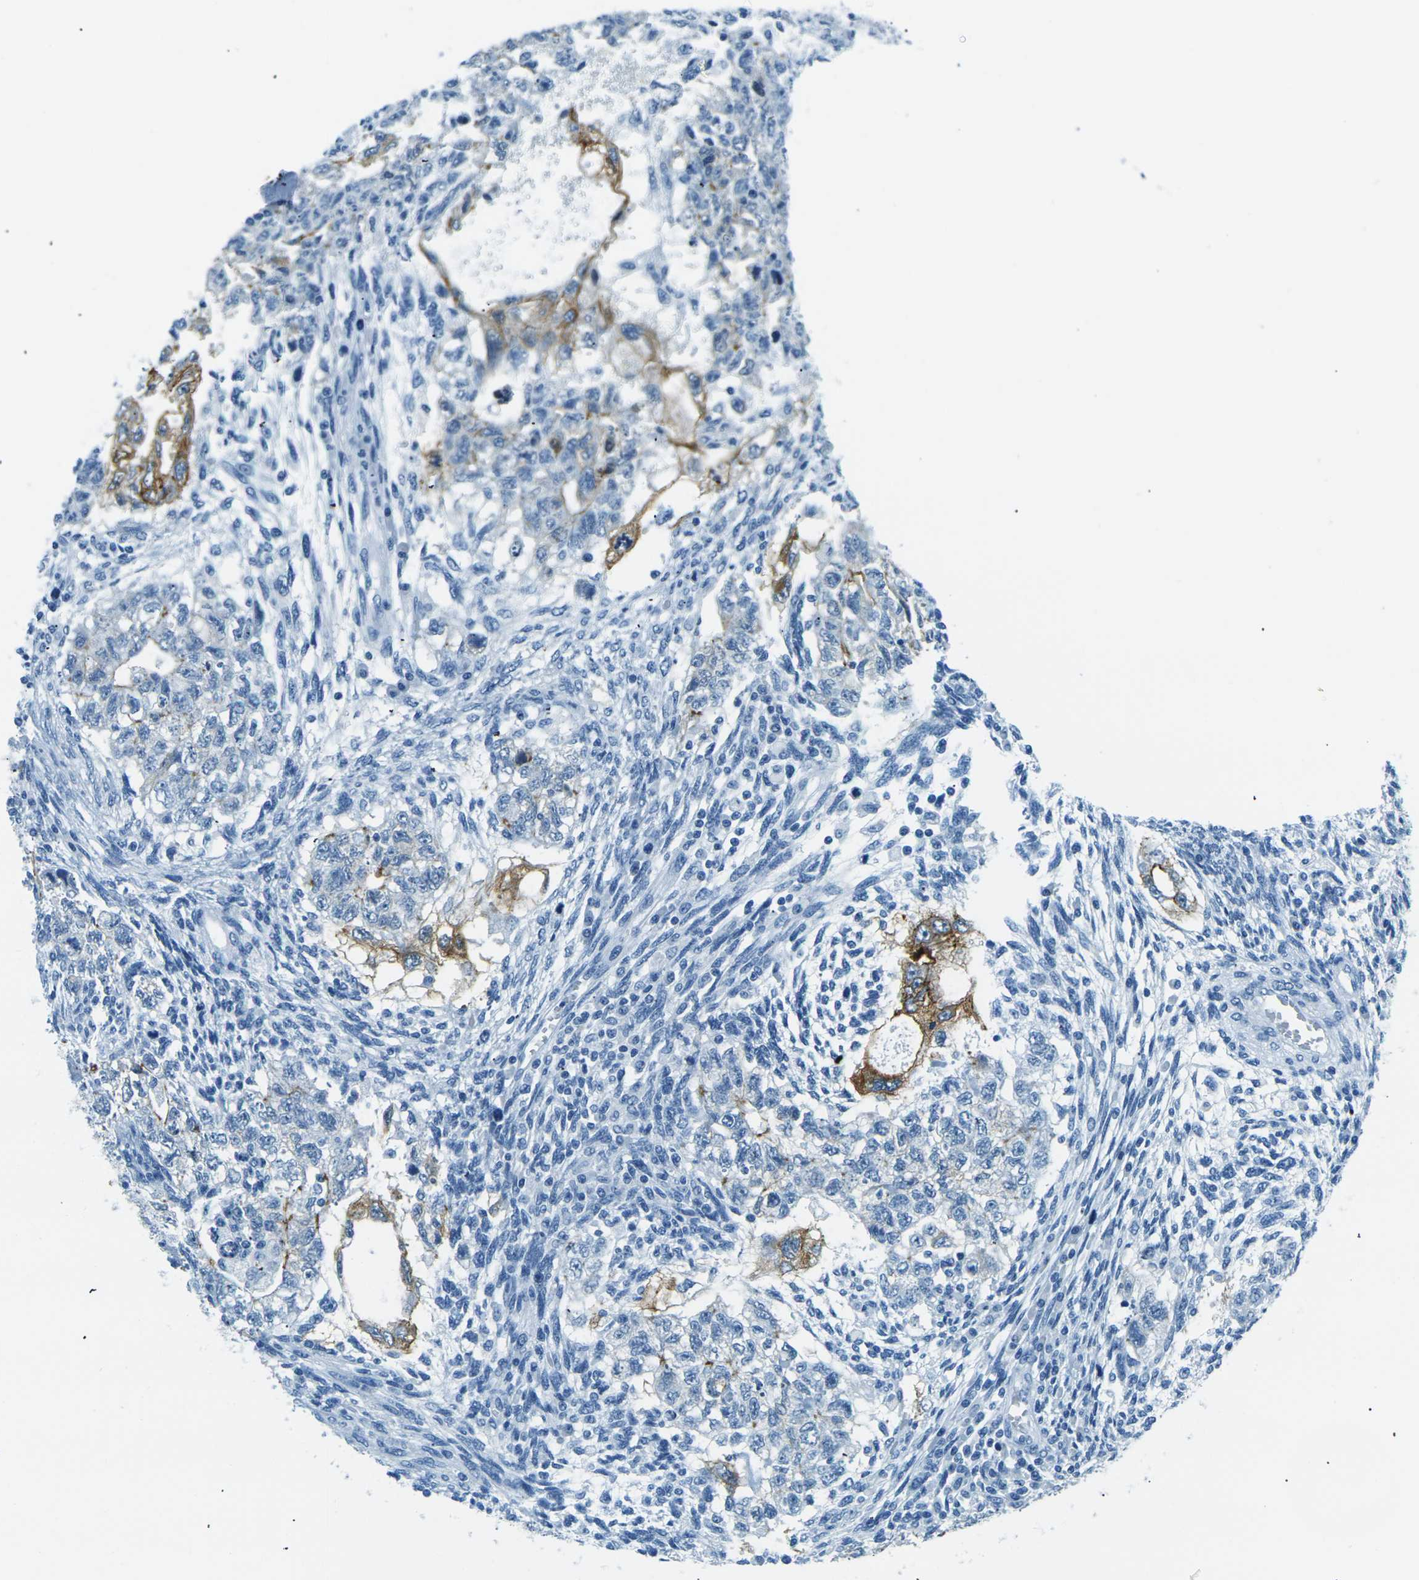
{"staining": {"intensity": "moderate", "quantity": "<25%", "location": "cytoplasmic/membranous"}, "tissue": "testis cancer", "cell_type": "Tumor cells", "image_type": "cancer", "snomed": [{"axis": "morphology", "description": "Normal tissue, NOS"}, {"axis": "morphology", "description": "Carcinoma, Embryonal, NOS"}, {"axis": "topography", "description": "Testis"}], "caption": "Immunohistochemical staining of human testis cancer (embryonal carcinoma) exhibits low levels of moderate cytoplasmic/membranous expression in approximately <25% of tumor cells.", "gene": "OCLN", "patient": {"sex": "male", "age": 36}}